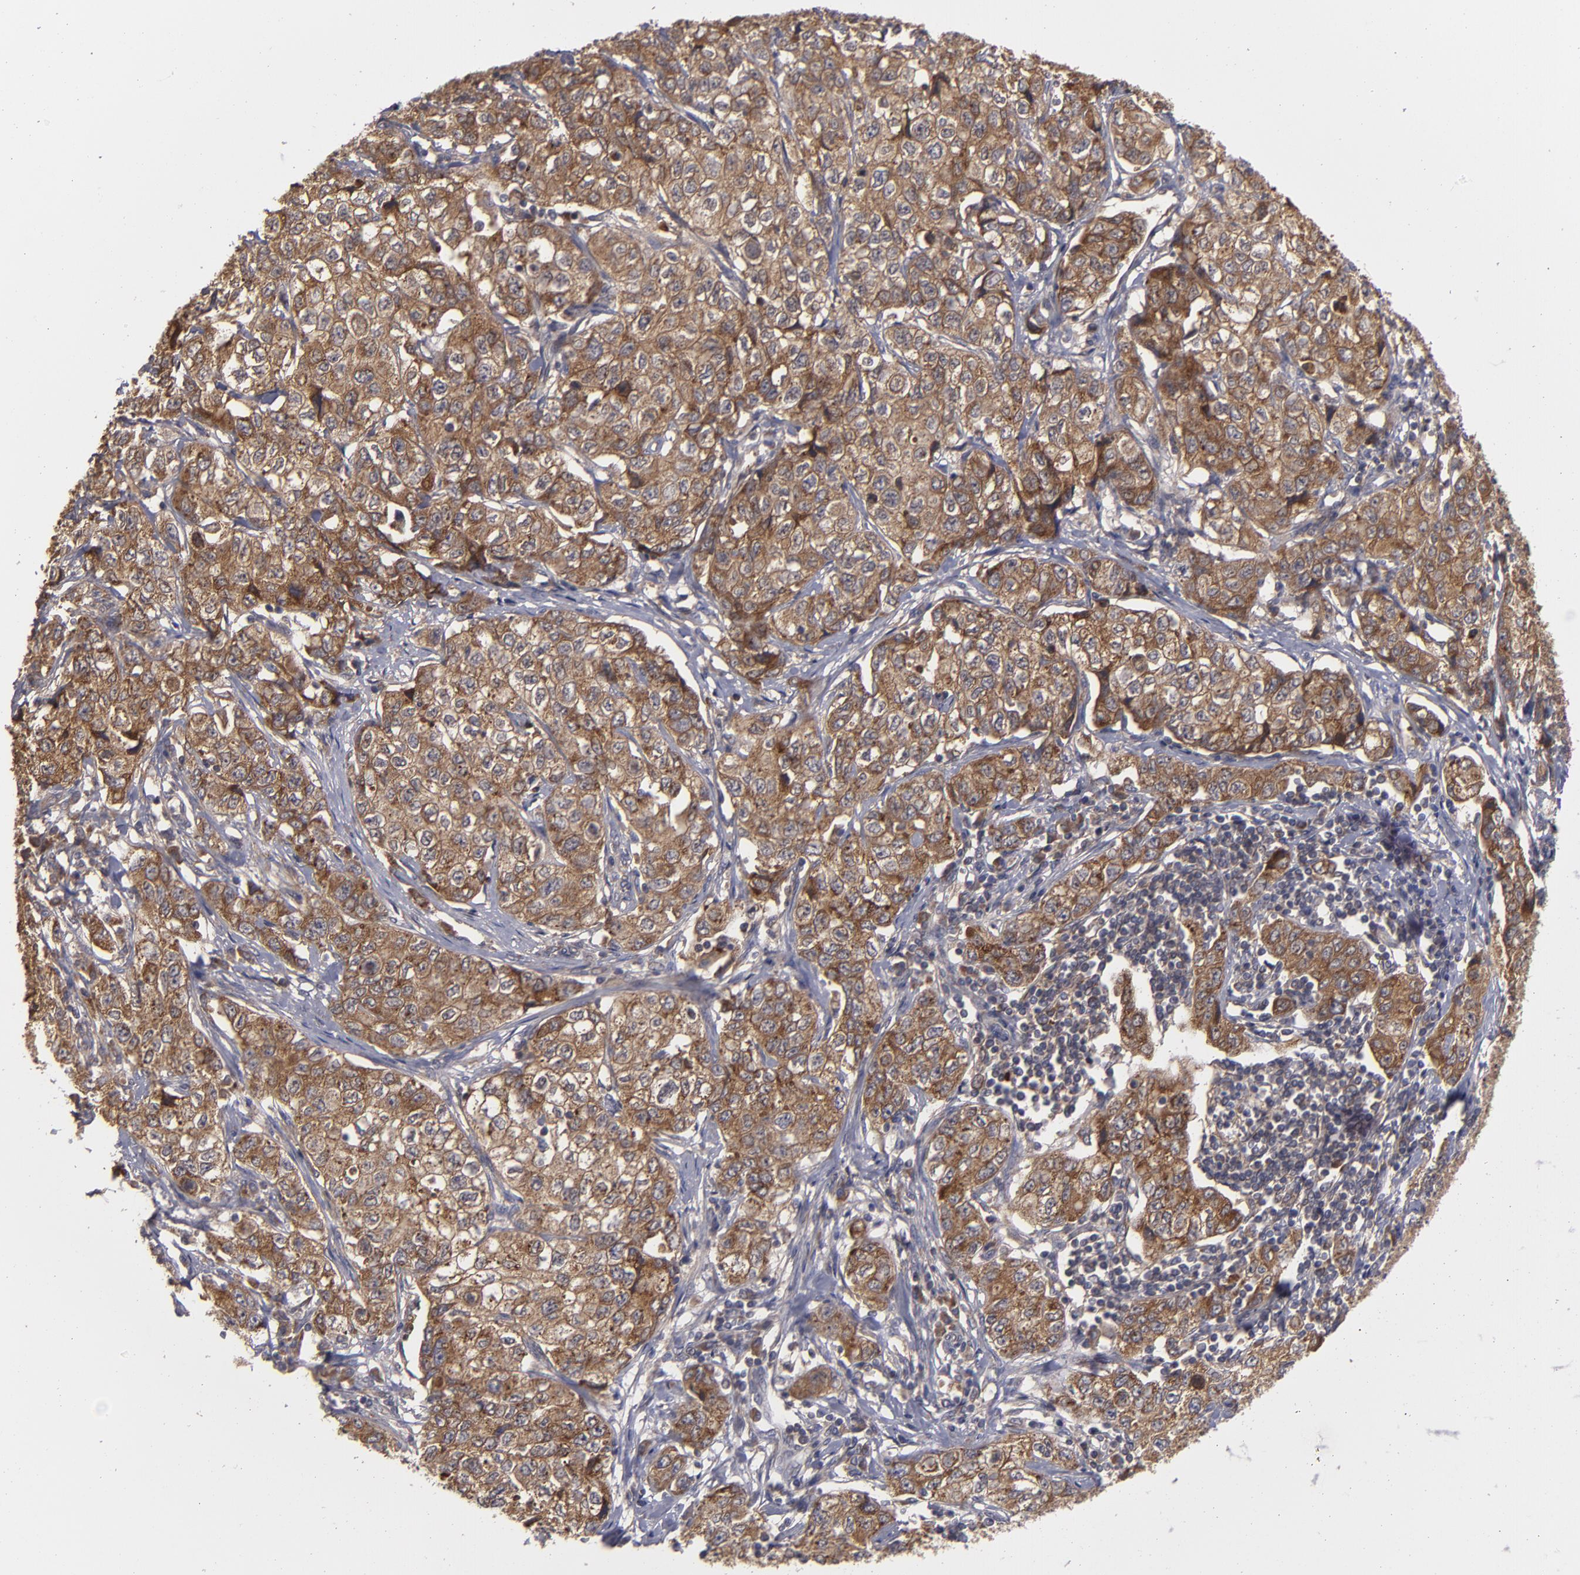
{"staining": {"intensity": "moderate", "quantity": ">75%", "location": "cytoplasmic/membranous"}, "tissue": "stomach cancer", "cell_type": "Tumor cells", "image_type": "cancer", "snomed": [{"axis": "morphology", "description": "Adenocarcinoma, NOS"}, {"axis": "topography", "description": "Stomach"}], "caption": "Protein analysis of stomach cancer tissue demonstrates moderate cytoplasmic/membranous positivity in approximately >75% of tumor cells.", "gene": "BMP6", "patient": {"sex": "male", "age": 48}}